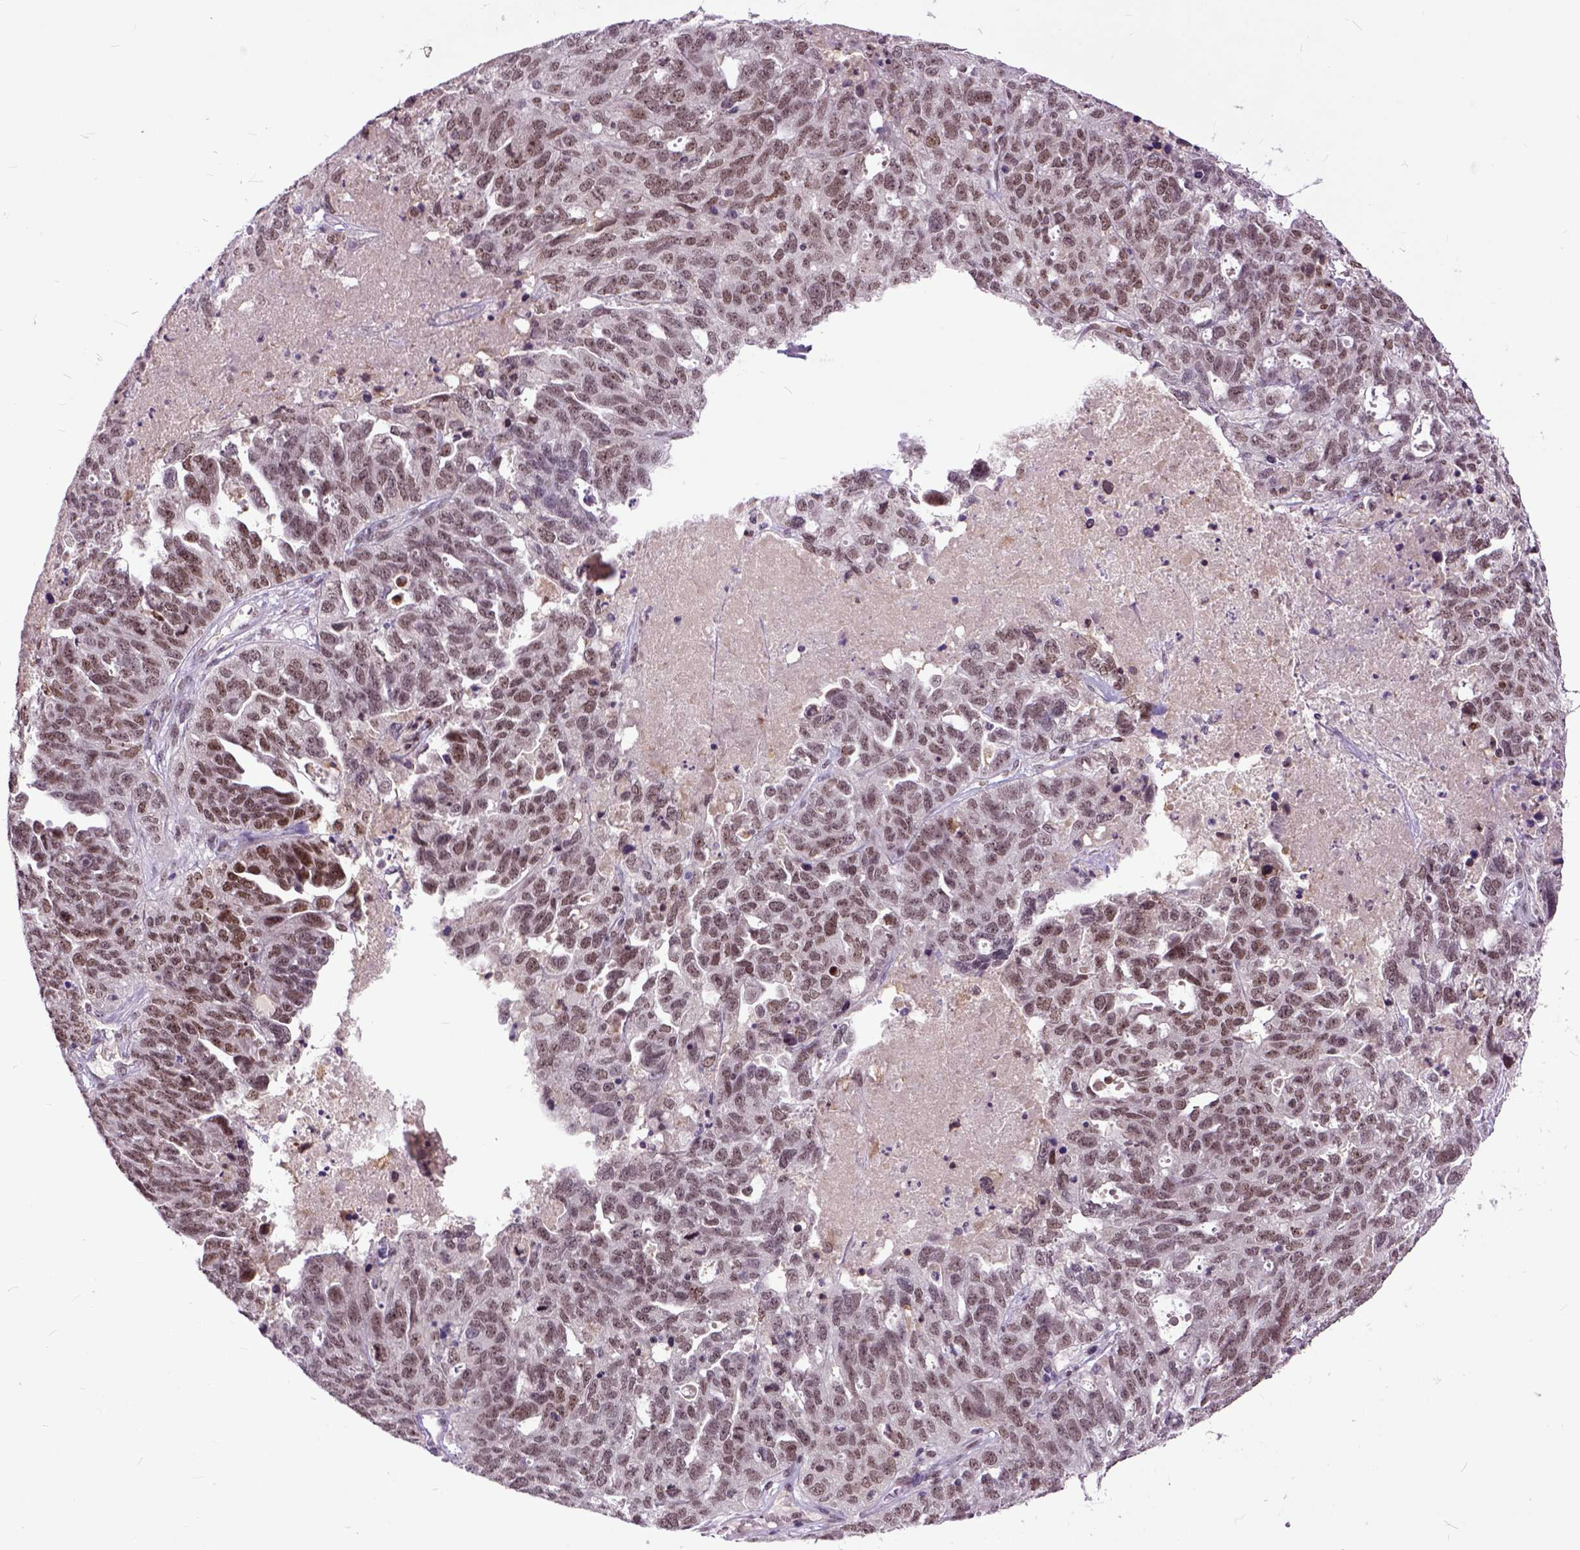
{"staining": {"intensity": "weak", "quantity": ">75%", "location": "nuclear"}, "tissue": "ovarian cancer", "cell_type": "Tumor cells", "image_type": "cancer", "snomed": [{"axis": "morphology", "description": "Cystadenocarcinoma, serous, NOS"}, {"axis": "topography", "description": "Ovary"}], "caption": "Protein staining of ovarian cancer tissue exhibits weak nuclear staining in approximately >75% of tumor cells.", "gene": "RCC2", "patient": {"sex": "female", "age": 71}}